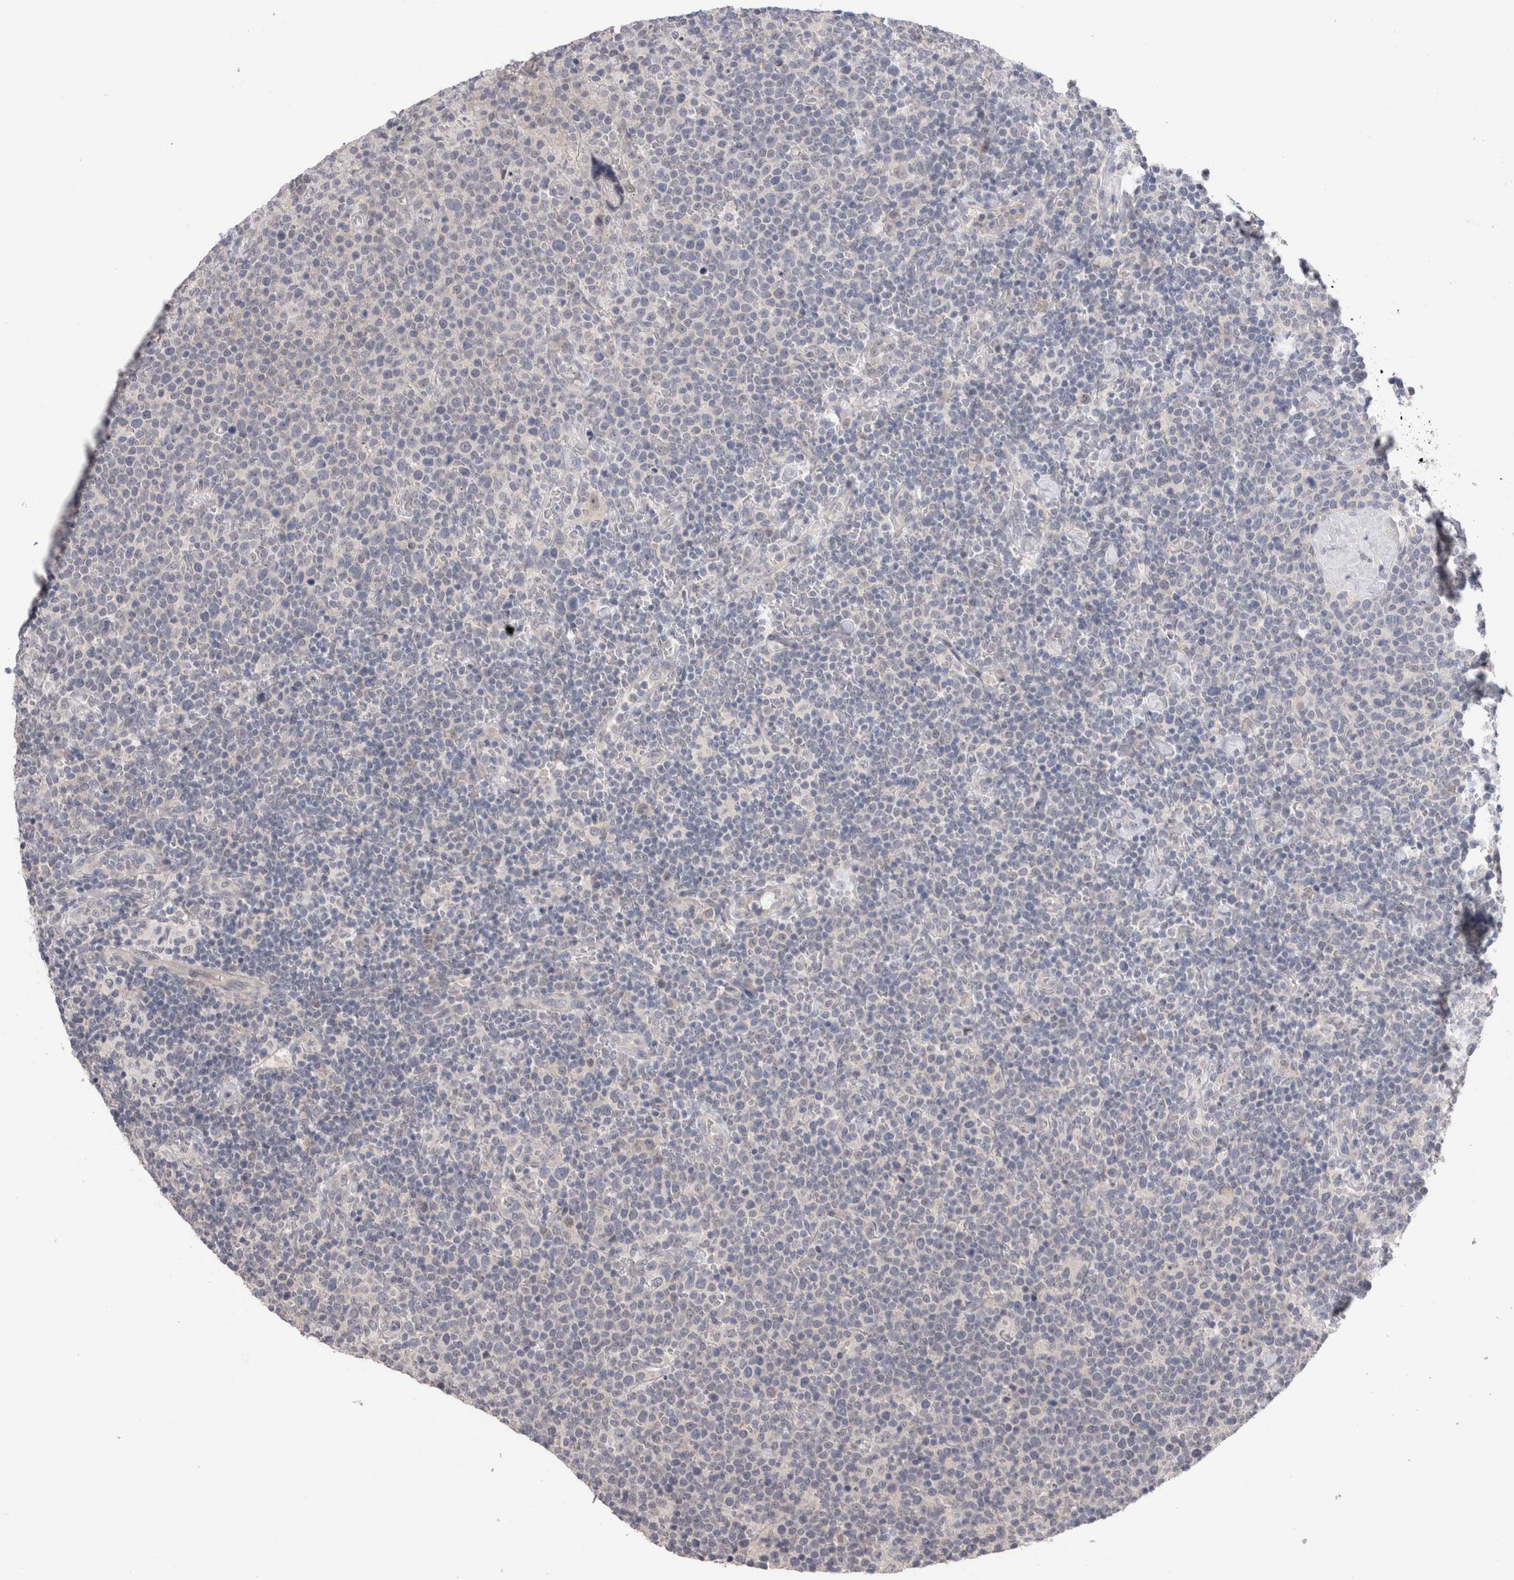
{"staining": {"intensity": "negative", "quantity": "none", "location": "none"}, "tissue": "lymphoma", "cell_type": "Tumor cells", "image_type": "cancer", "snomed": [{"axis": "morphology", "description": "Malignant lymphoma, non-Hodgkin's type, High grade"}, {"axis": "topography", "description": "Lymph node"}], "caption": "Photomicrograph shows no significant protein expression in tumor cells of malignant lymphoma, non-Hodgkin's type (high-grade).", "gene": "CRYBG1", "patient": {"sex": "male", "age": 61}}